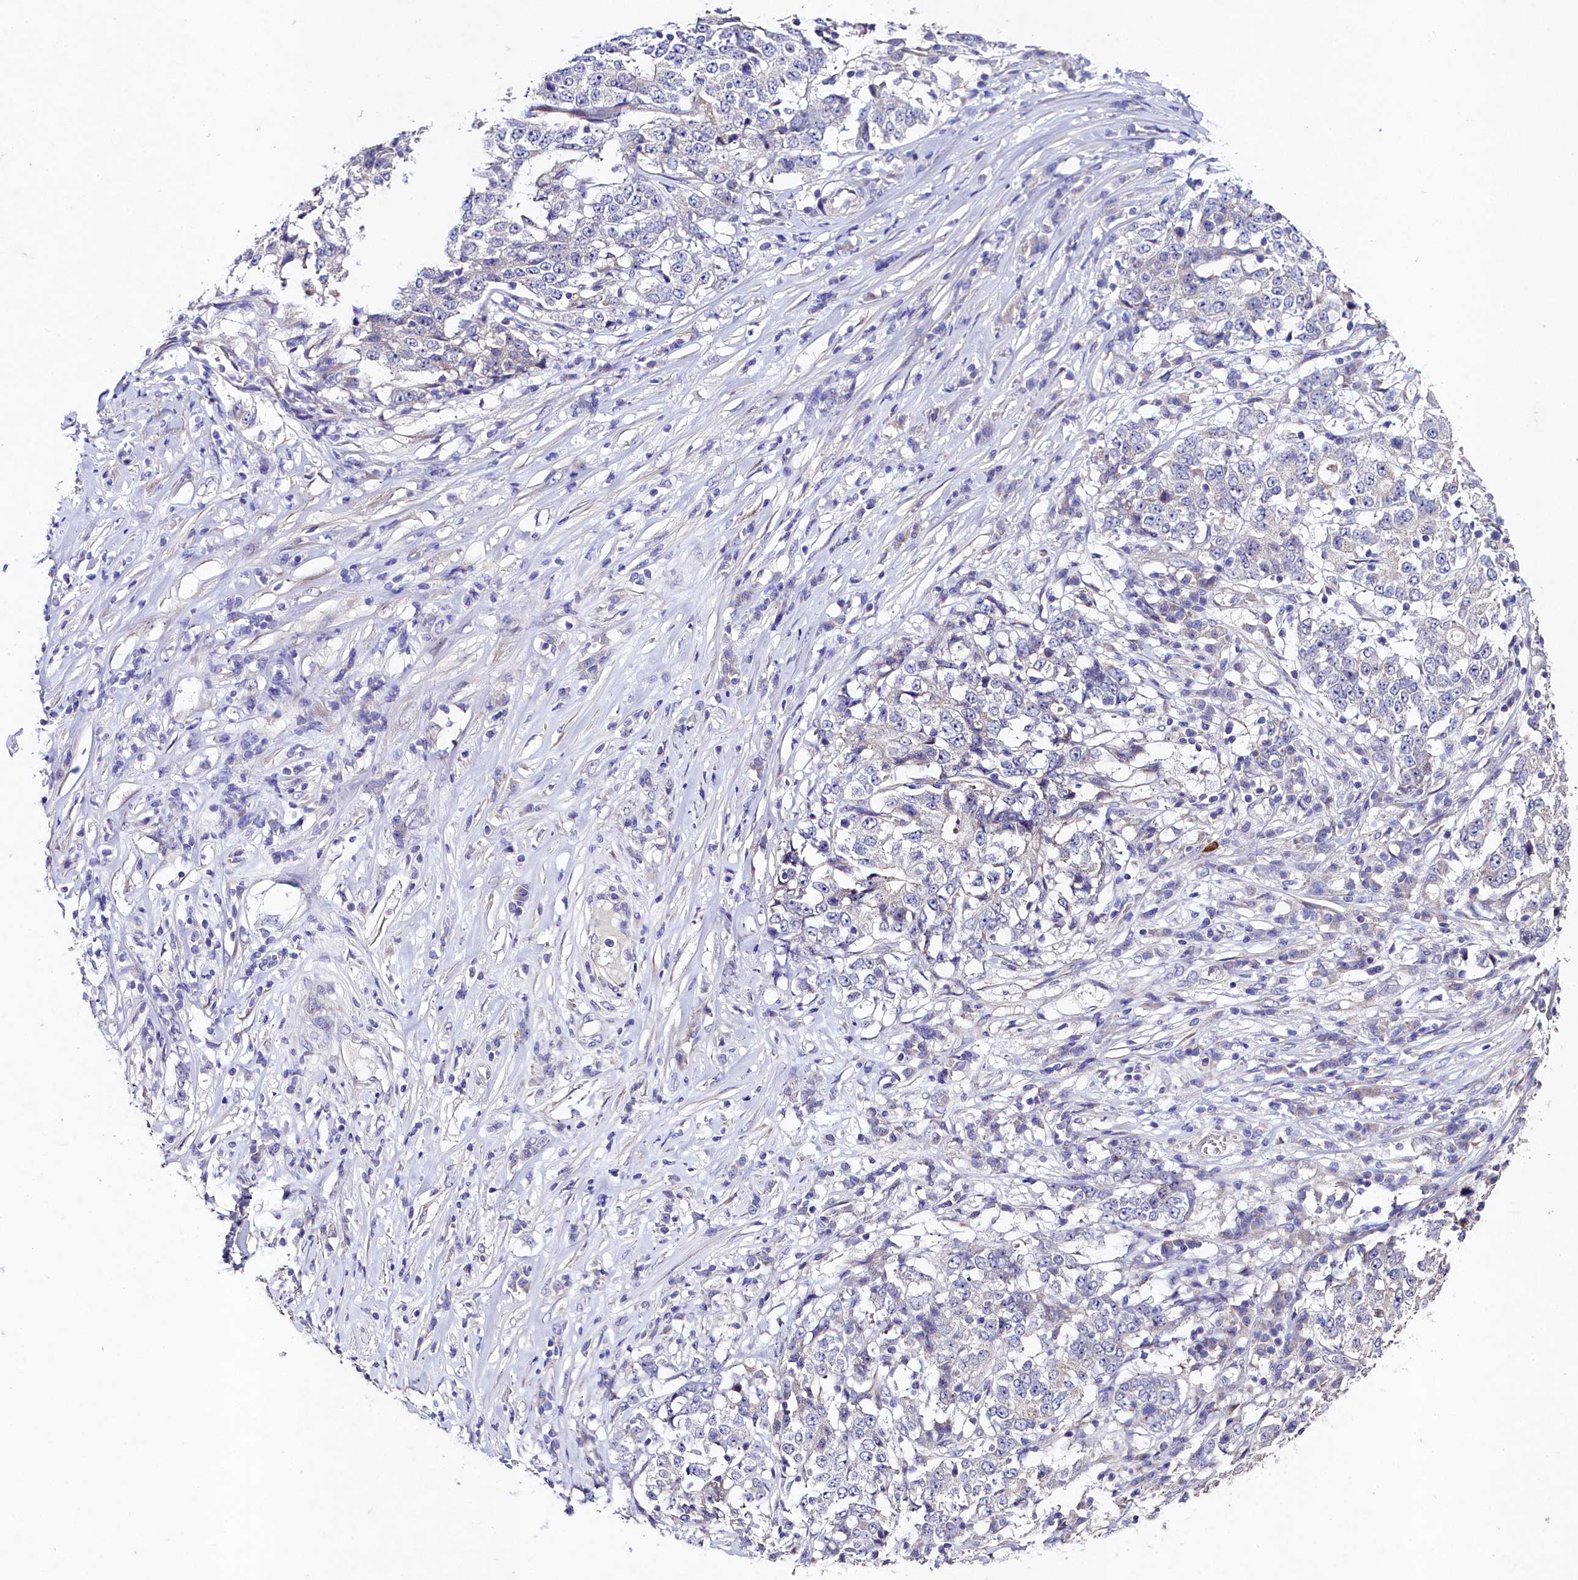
{"staining": {"intensity": "negative", "quantity": "none", "location": "none"}, "tissue": "stomach cancer", "cell_type": "Tumor cells", "image_type": "cancer", "snomed": [{"axis": "morphology", "description": "Adenocarcinoma, NOS"}, {"axis": "topography", "description": "Stomach"}], "caption": "A photomicrograph of human stomach cancer (adenocarcinoma) is negative for staining in tumor cells.", "gene": "FXYD6", "patient": {"sex": "male", "age": 59}}